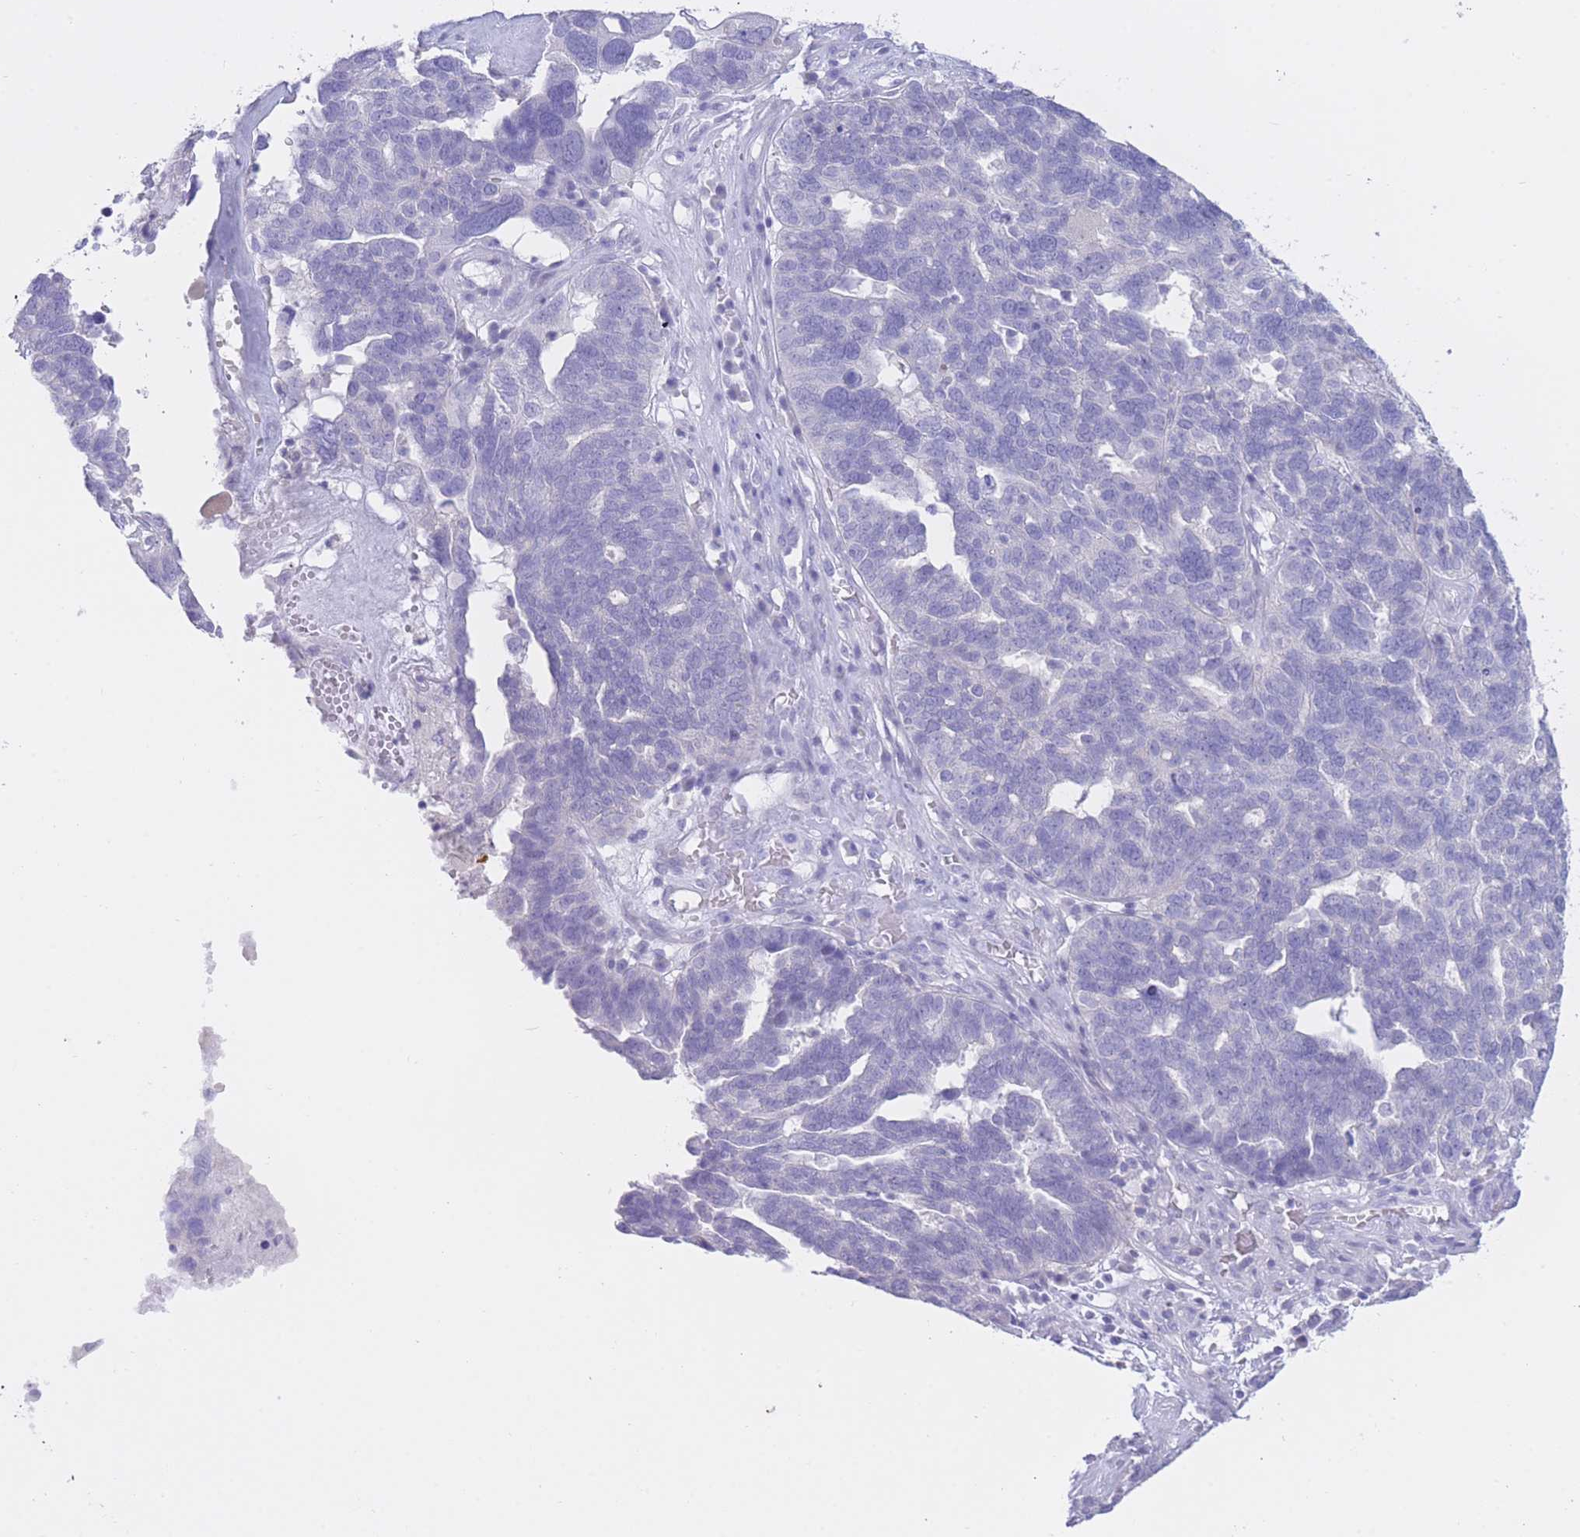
{"staining": {"intensity": "negative", "quantity": "none", "location": "none"}, "tissue": "ovarian cancer", "cell_type": "Tumor cells", "image_type": "cancer", "snomed": [{"axis": "morphology", "description": "Cystadenocarcinoma, serous, NOS"}, {"axis": "topography", "description": "Ovary"}], "caption": "A histopathology image of ovarian cancer stained for a protein displays no brown staining in tumor cells.", "gene": "ZNF212", "patient": {"sex": "female", "age": 59}}